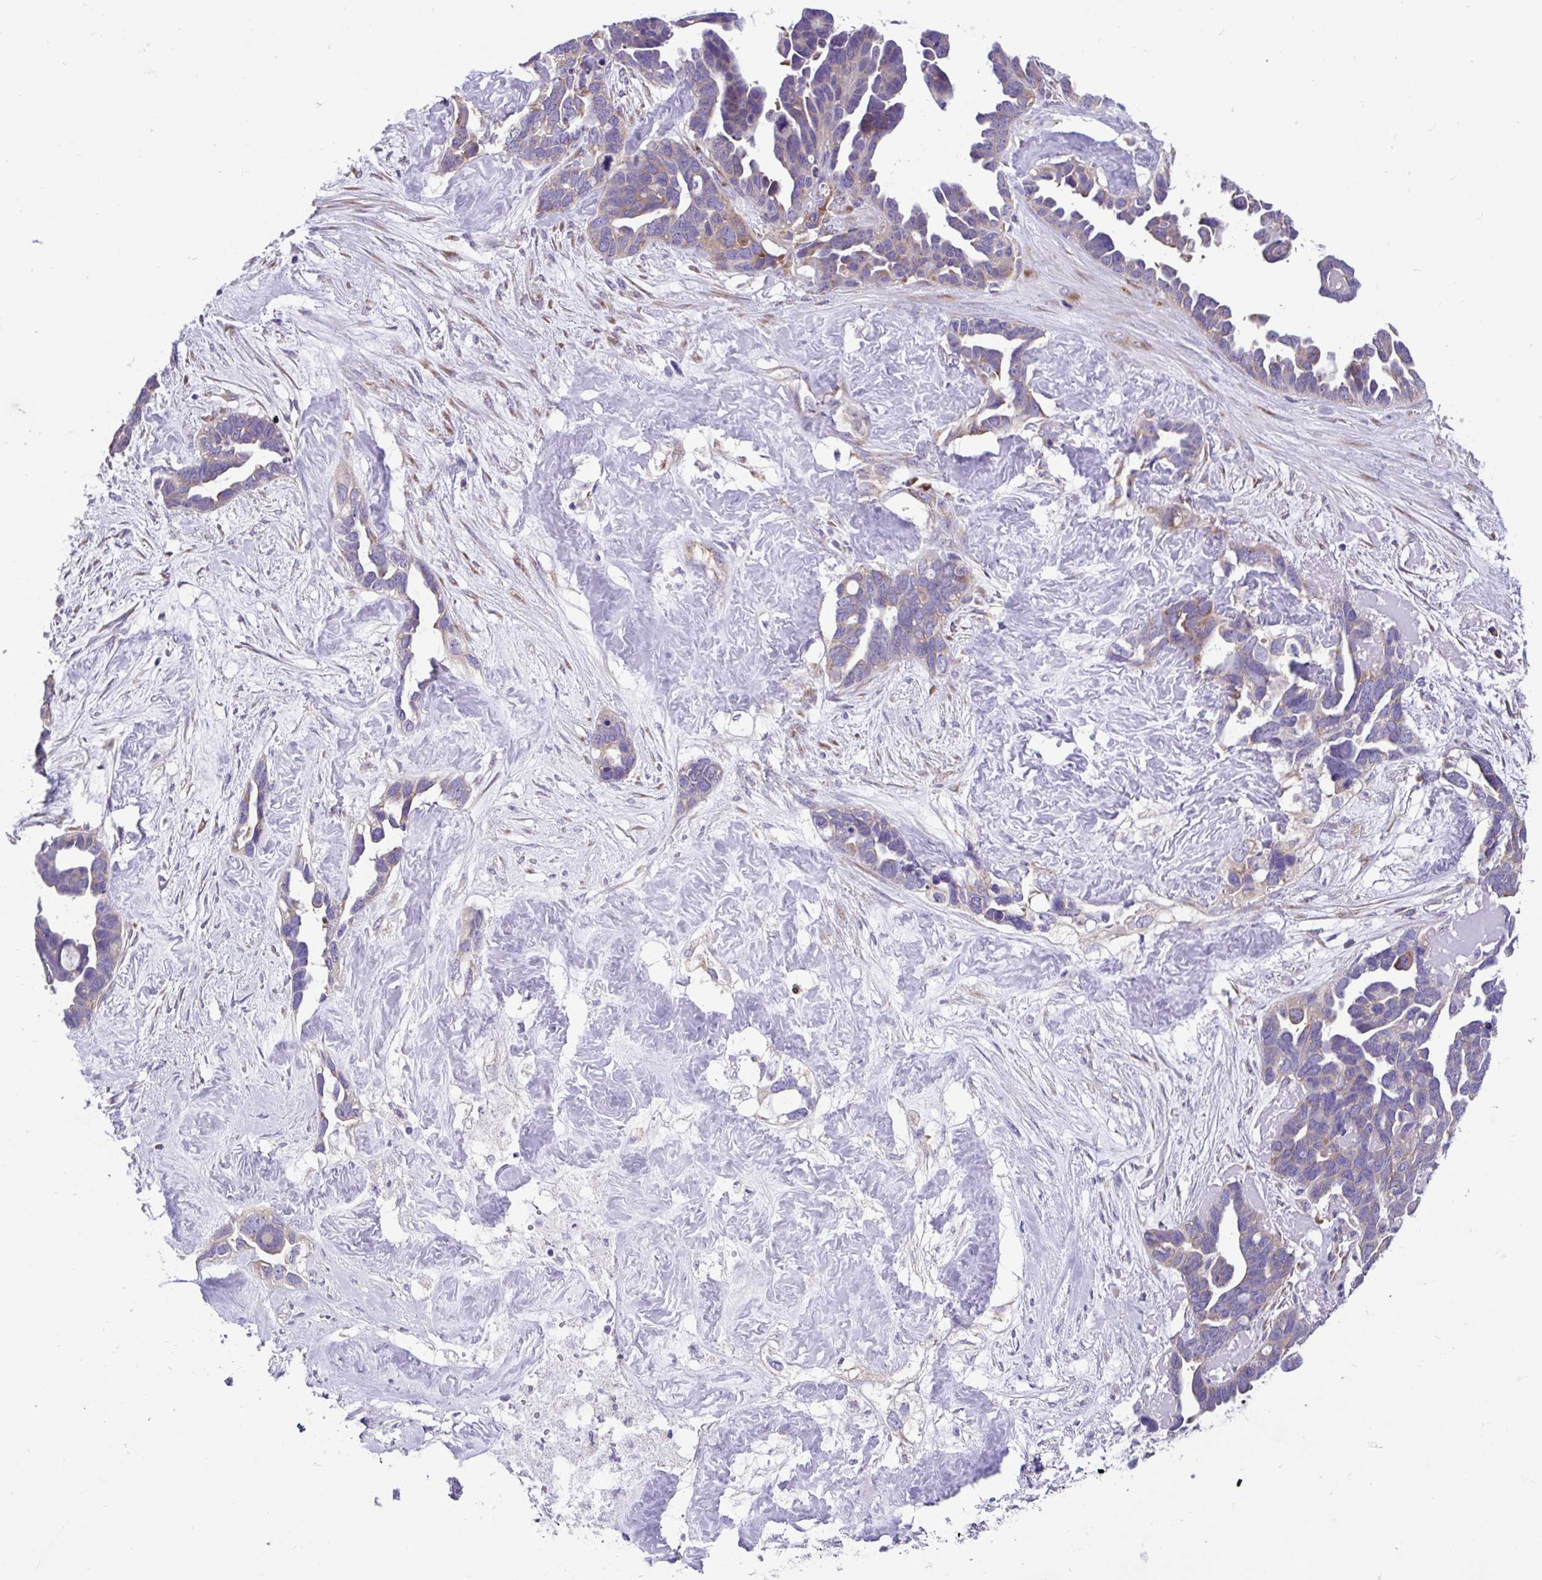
{"staining": {"intensity": "weak", "quantity": "25%-75%", "location": "cytoplasmic/membranous"}, "tissue": "ovarian cancer", "cell_type": "Tumor cells", "image_type": "cancer", "snomed": [{"axis": "morphology", "description": "Cystadenocarcinoma, serous, NOS"}, {"axis": "topography", "description": "Ovary"}], "caption": "Immunohistochemical staining of ovarian serous cystadenocarcinoma exhibits weak cytoplasmic/membranous protein positivity in about 25%-75% of tumor cells.", "gene": "RPL7", "patient": {"sex": "female", "age": 54}}